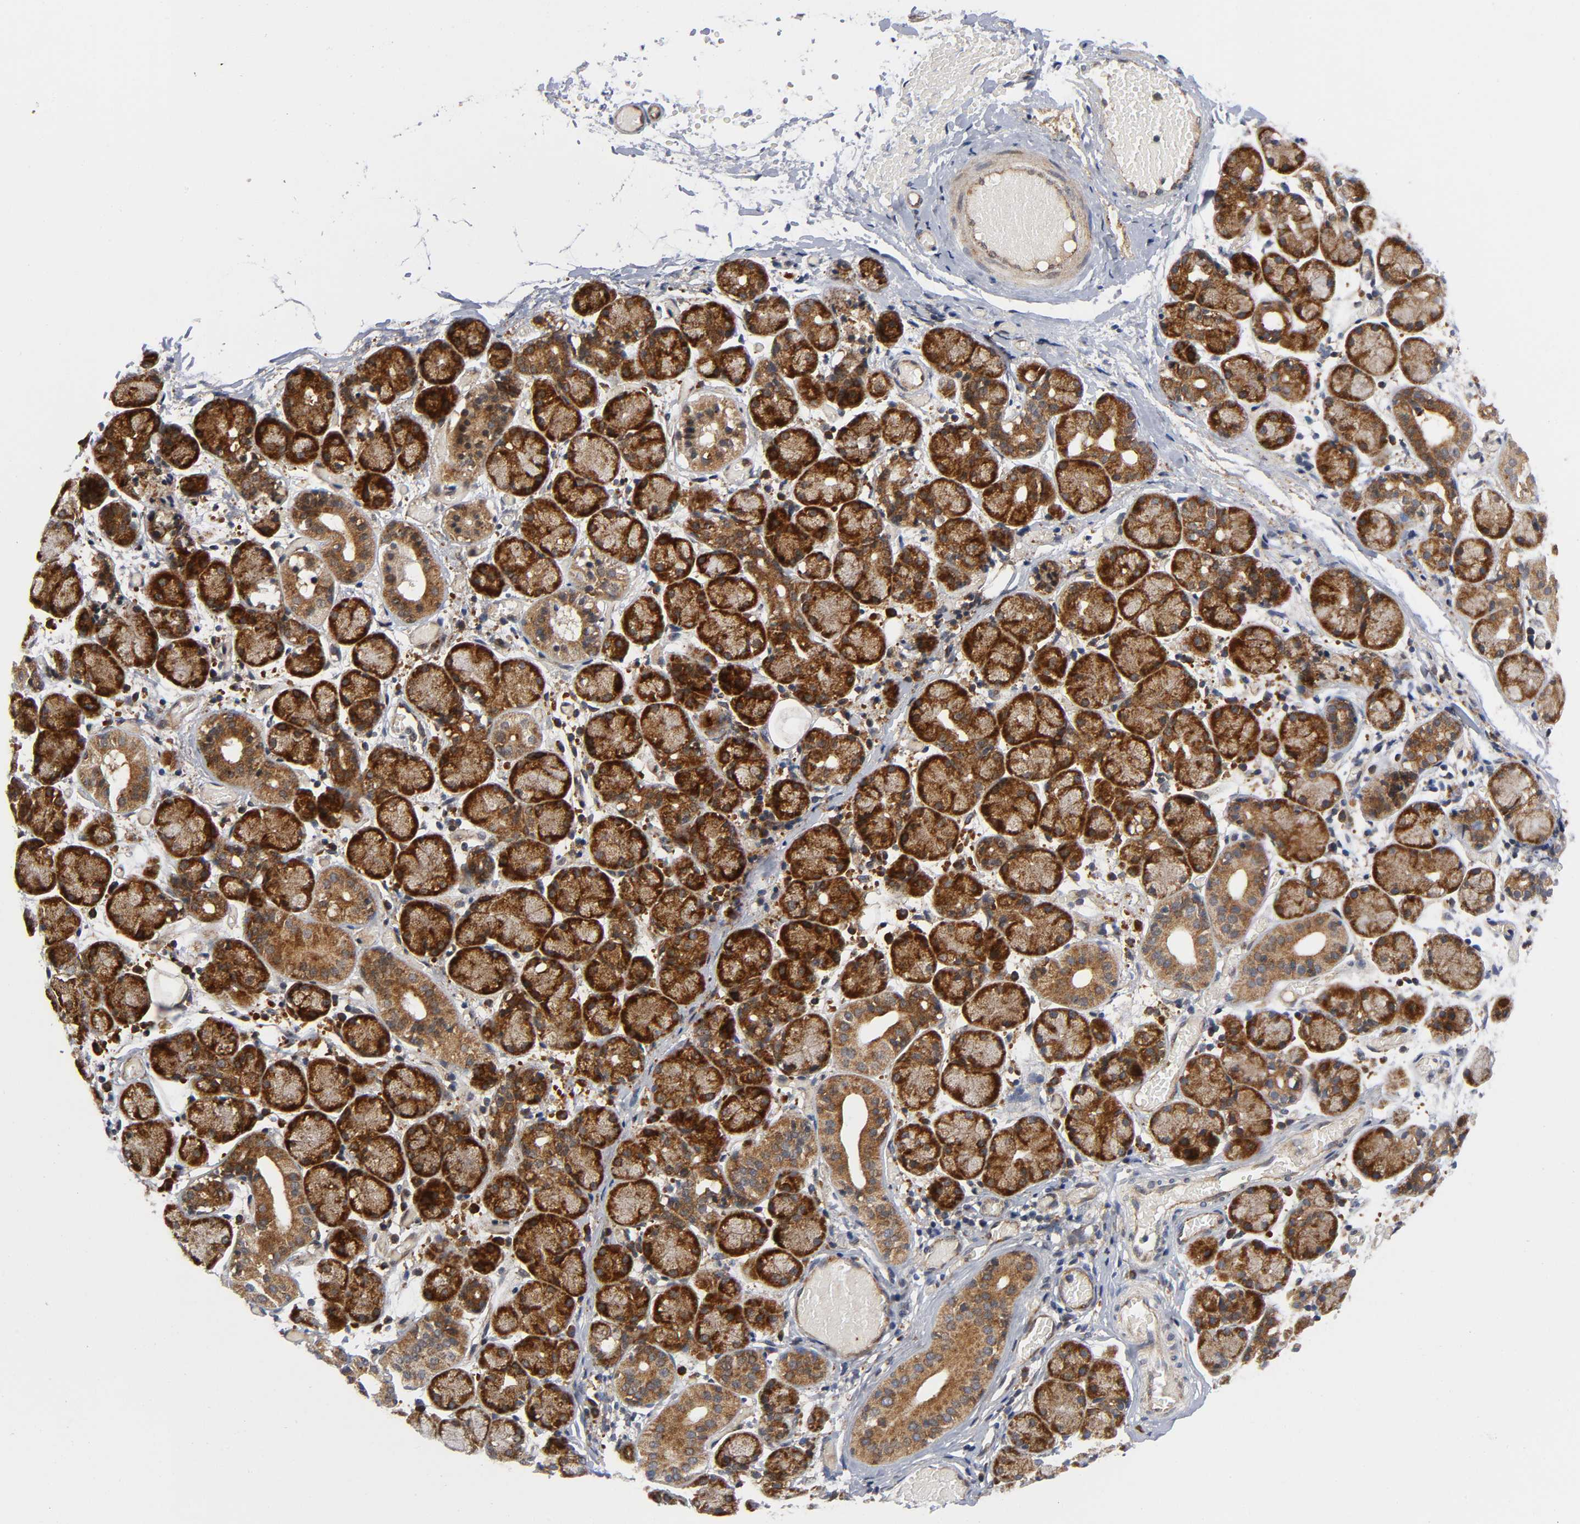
{"staining": {"intensity": "strong", "quantity": ">75%", "location": "cytoplasmic/membranous"}, "tissue": "salivary gland", "cell_type": "Glandular cells", "image_type": "normal", "snomed": [{"axis": "morphology", "description": "Normal tissue, NOS"}, {"axis": "topography", "description": "Salivary gland"}], "caption": "This micrograph exhibits IHC staining of unremarkable salivary gland, with high strong cytoplasmic/membranous expression in about >75% of glandular cells.", "gene": "EIF5", "patient": {"sex": "female", "age": 24}}